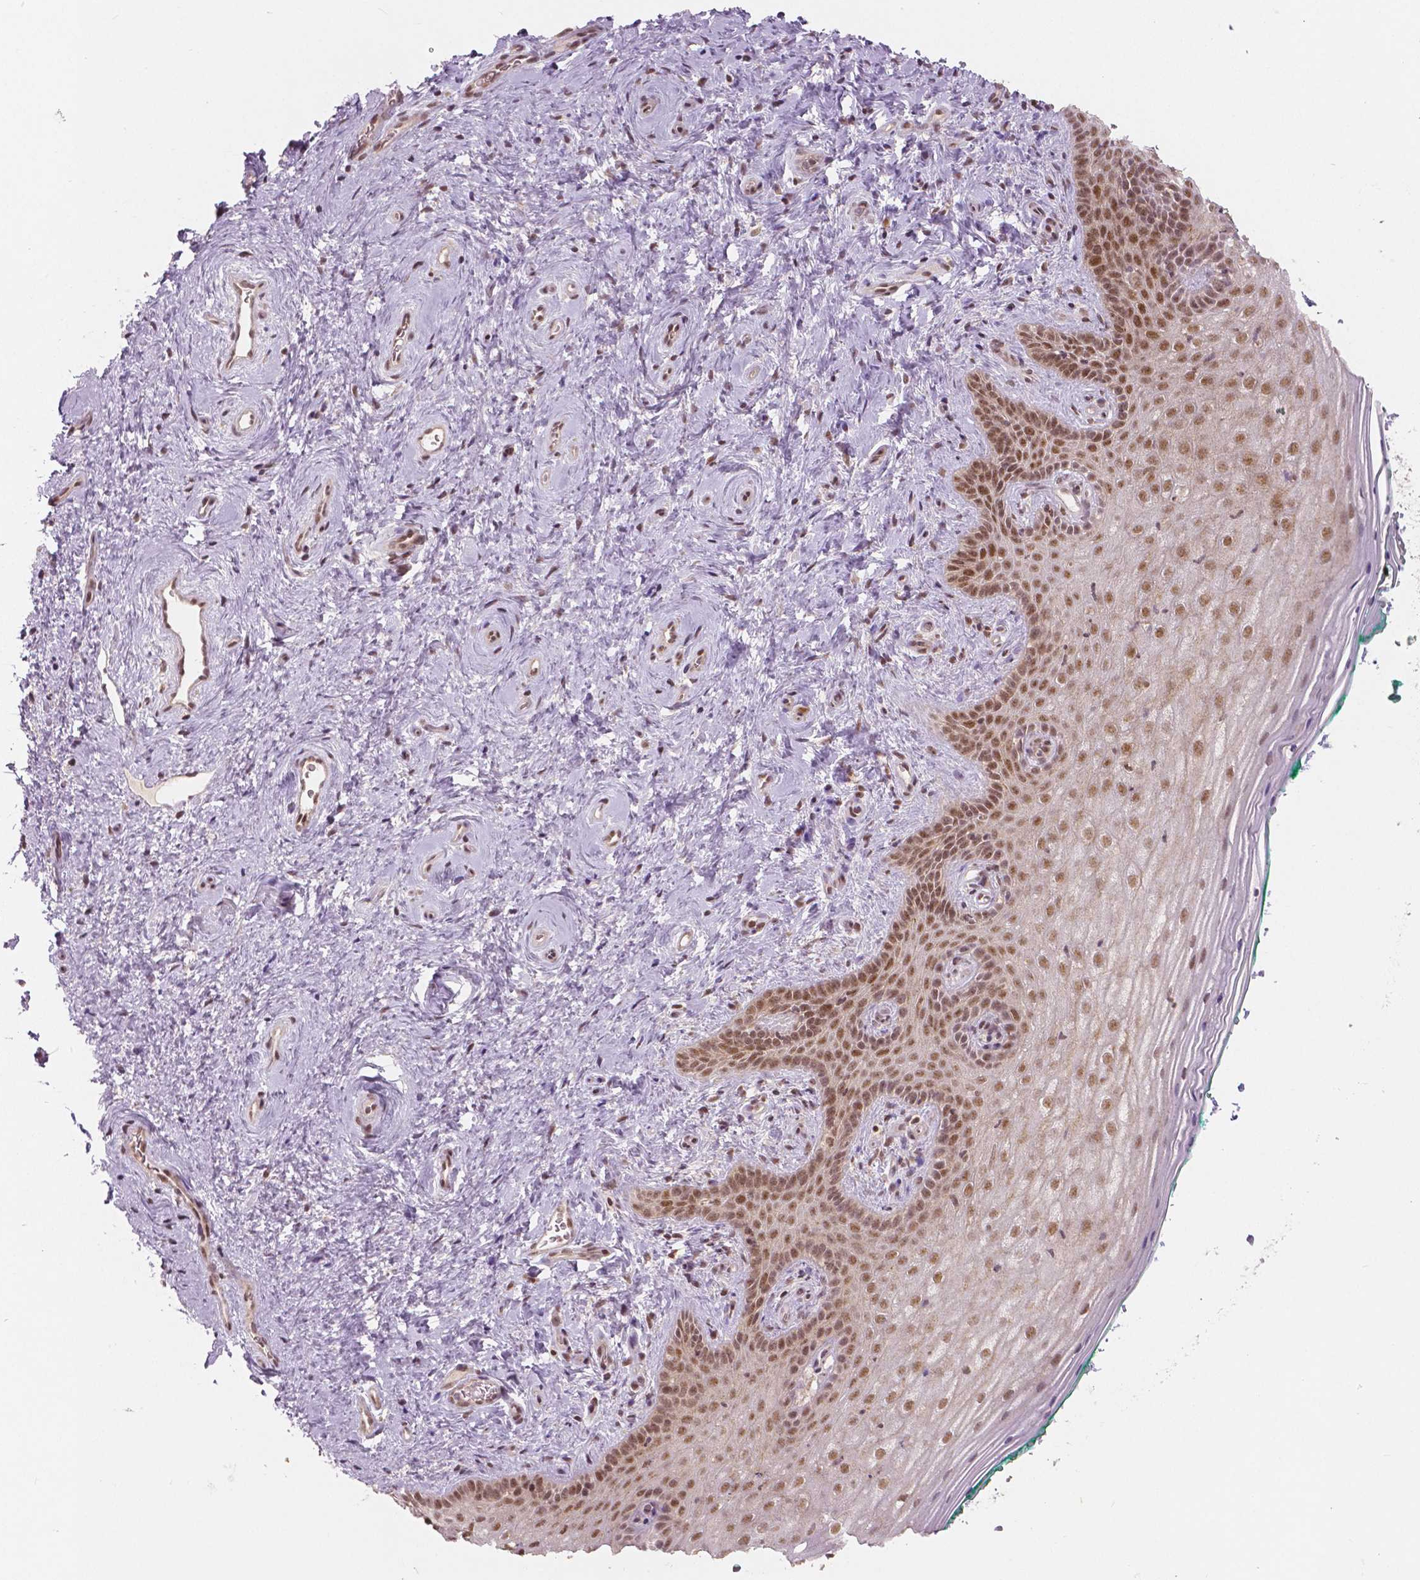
{"staining": {"intensity": "moderate", "quantity": ">75%", "location": "nuclear"}, "tissue": "vagina", "cell_type": "Squamous epithelial cells", "image_type": "normal", "snomed": [{"axis": "morphology", "description": "Normal tissue, NOS"}, {"axis": "topography", "description": "Vagina"}], "caption": "Immunohistochemistry (IHC) photomicrograph of unremarkable vagina stained for a protein (brown), which displays medium levels of moderate nuclear staining in about >75% of squamous epithelial cells.", "gene": "NSD2", "patient": {"sex": "female", "age": 45}}